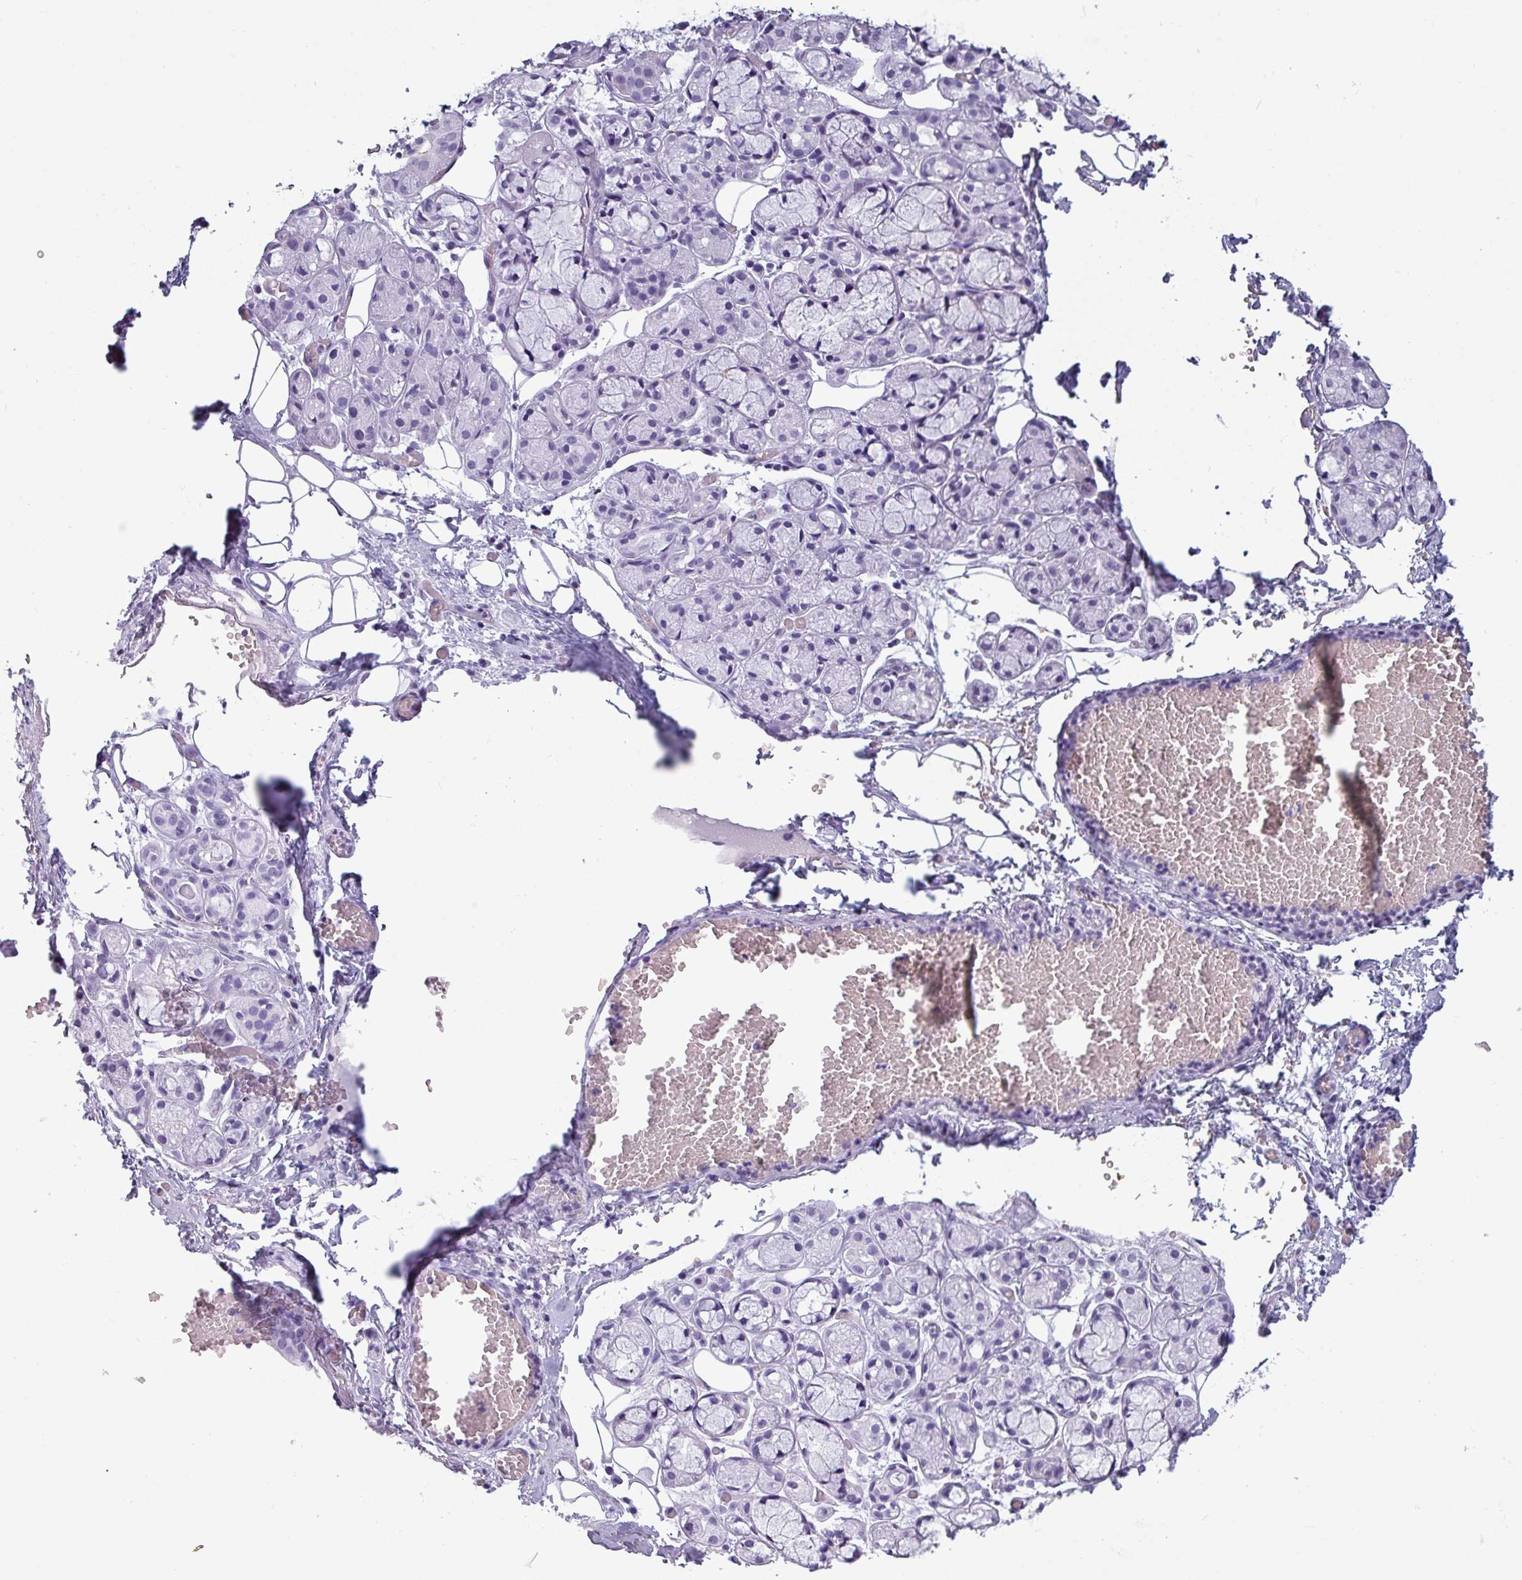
{"staining": {"intensity": "moderate", "quantity": "<25%", "location": "cytoplasmic/membranous"}, "tissue": "salivary gland", "cell_type": "Glandular cells", "image_type": "normal", "snomed": [{"axis": "morphology", "description": "Normal tissue, NOS"}, {"axis": "topography", "description": "Salivary gland"}], "caption": "Immunohistochemical staining of normal human salivary gland displays moderate cytoplasmic/membranous protein staining in about <25% of glandular cells. (DAB (3,3'-diaminobenzidine) IHC with brightfield microscopy, high magnification).", "gene": "SLC26A9", "patient": {"sex": "male", "age": 82}}